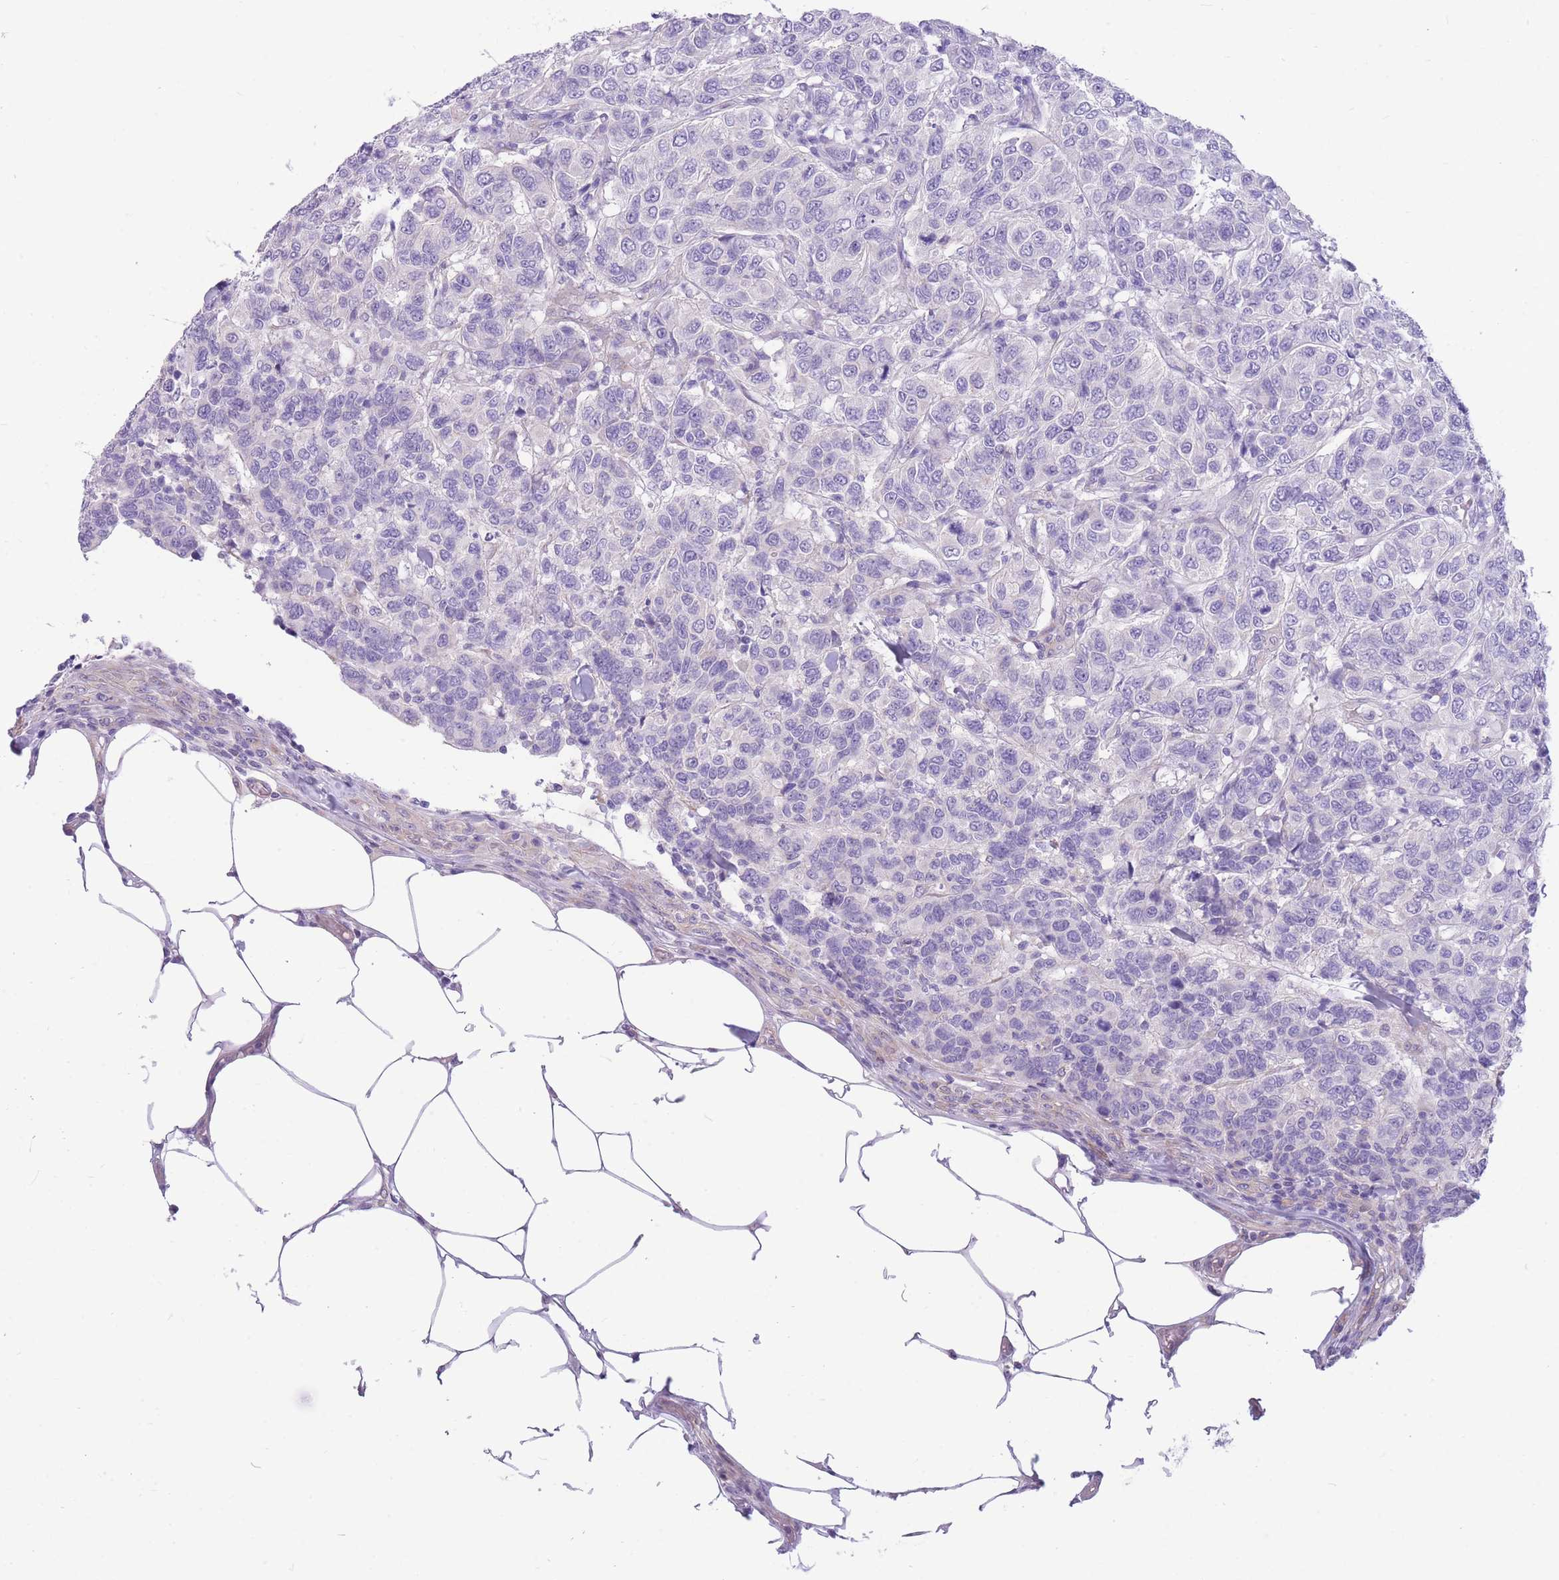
{"staining": {"intensity": "negative", "quantity": "none", "location": "none"}, "tissue": "breast cancer", "cell_type": "Tumor cells", "image_type": "cancer", "snomed": [{"axis": "morphology", "description": "Duct carcinoma"}, {"axis": "topography", "description": "Breast"}], "caption": "Breast cancer (infiltrating ductal carcinoma) stained for a protein using immunohistochemistry exhibits no staining tumor cells.", "gene": "ZNF311", "patient": {"sex": "female", "age": 55}}